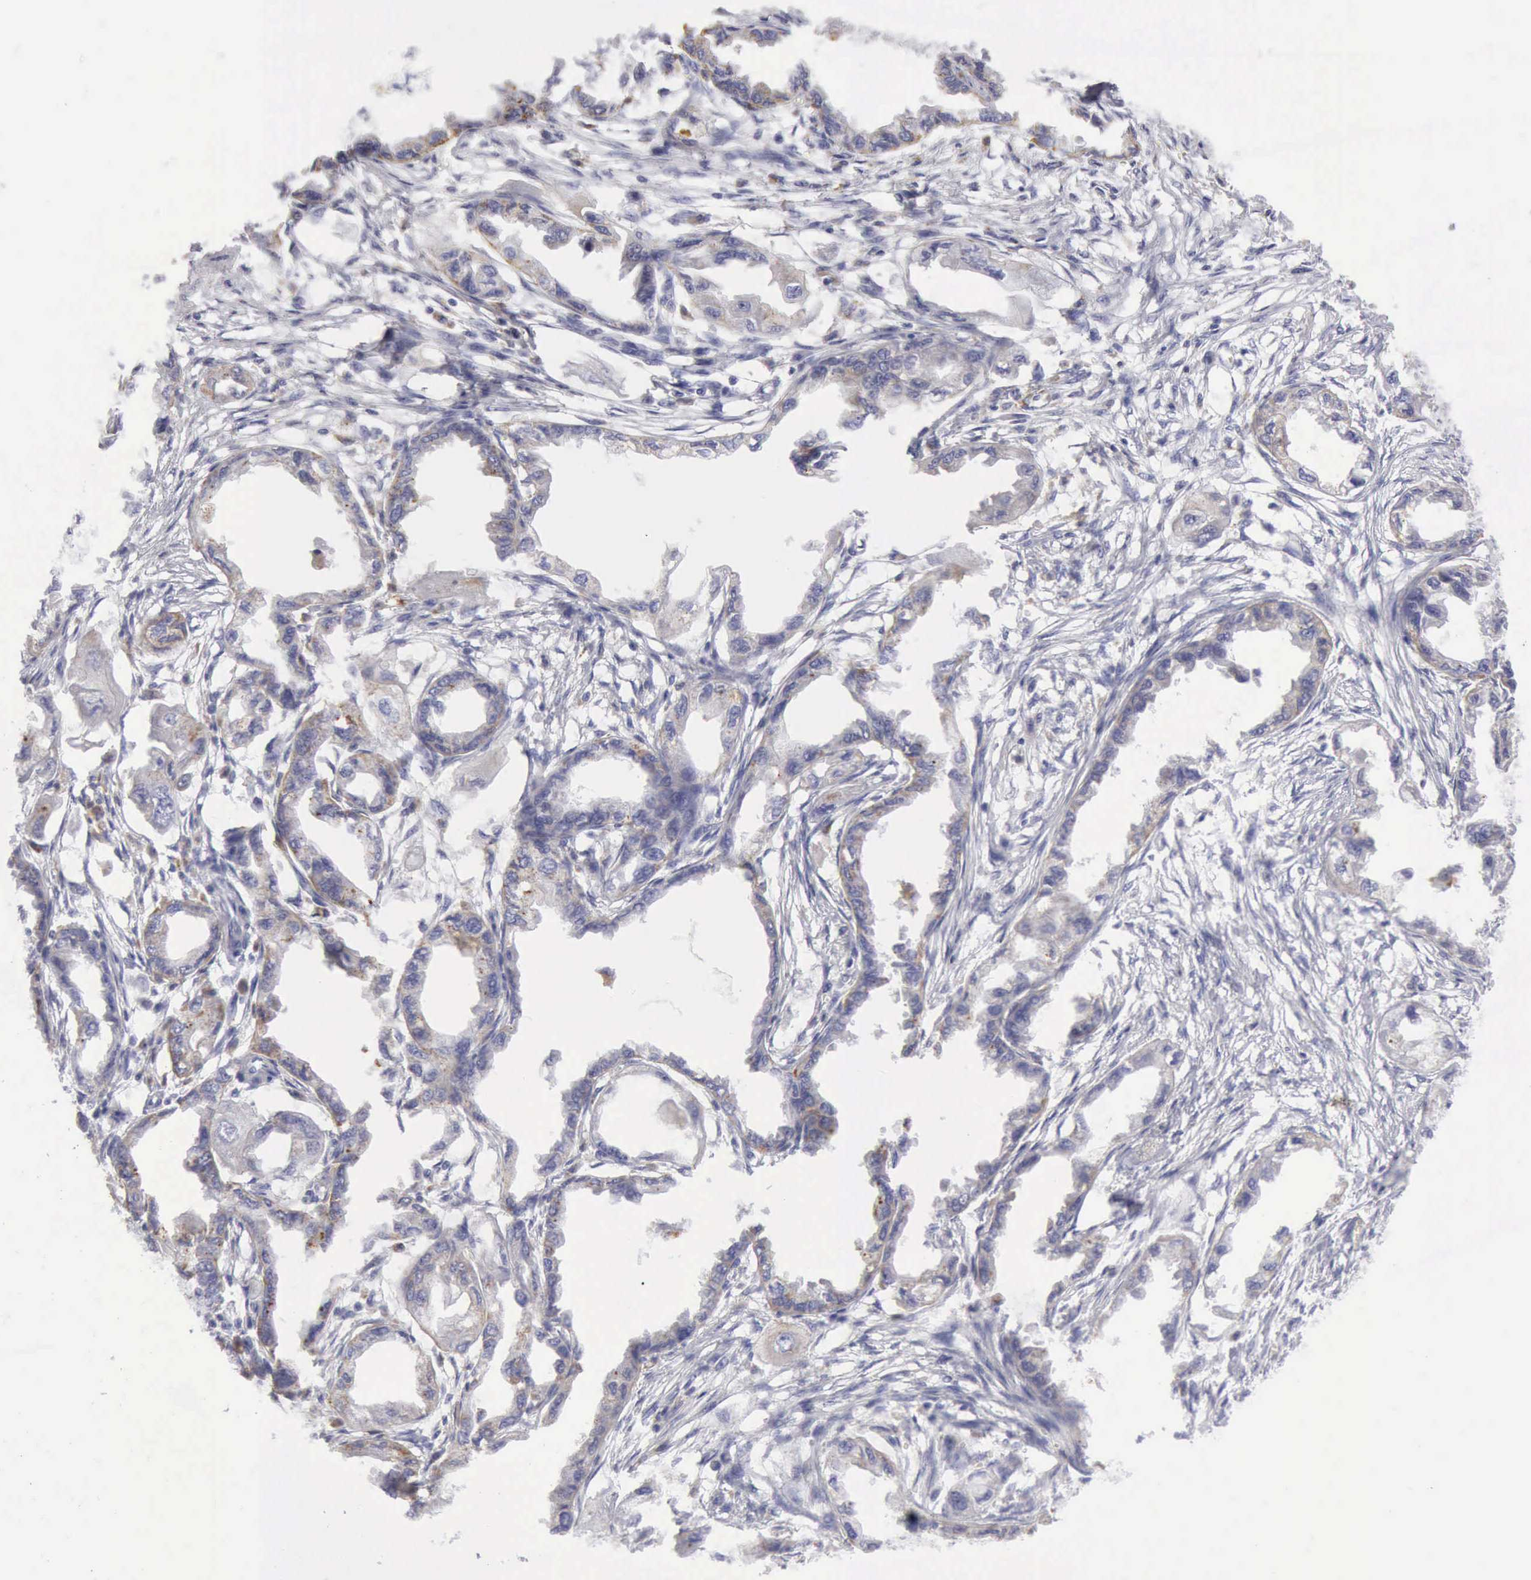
{"staining": {"intensity": "negative", "quantity": "none", "location": "none"}, "tissue": "endometrial cancer", "cell_type": "Tumor cells", "image_type": "cancer", "snomed": [{"axis": "morphology", "description": "Adenocarcinoma, NOS"}, {"axis": "topography", "description": "Endometrium"}], "caption": "High magnification brightfield microscopy of adenocarcinoma (endometrial) stained with DAB (3,3'-diaminobenzidine) (brown) and counterstained with hematoxylin (blue): tumor cells show no significant positivity.", "gene": "CTSS", "patient": {"sex": "female", "age": 67}}